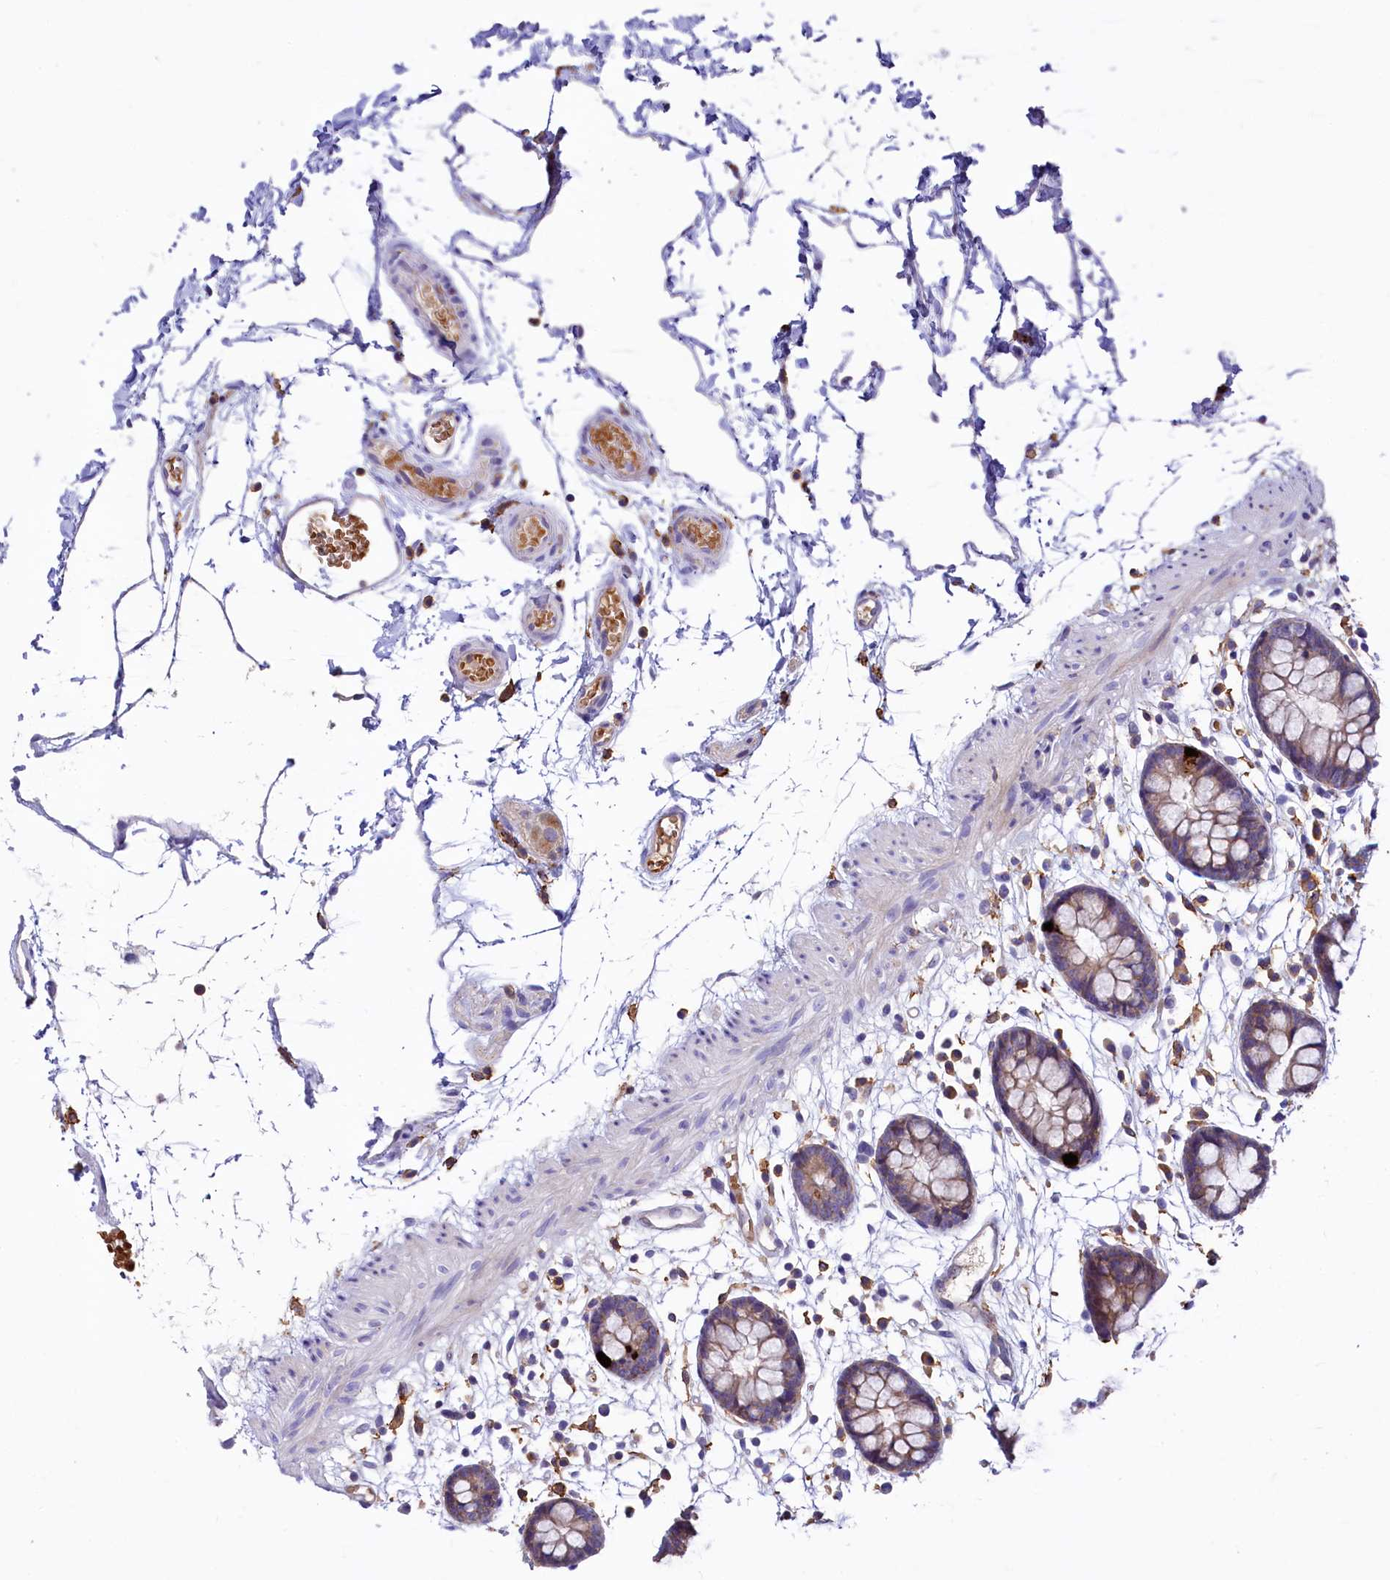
{"staining": {"intensity": "negative", "quantity": "none", "location": "none"}, "tissue": "colon", "cell_type": "Endothelial cells", "image_type": "normal", "snomed": [{"axis": "morphology", "description": "Normal tissue, NOS"}, {"axis": "topography", "description": "Colon"}], "caption": "High power microscopy histopathology image of an IHC histopathology image of normal colon, revealing no significant staining in endothelial cells.", "gene": "HPS6", "patient": {"sex": "male", "age": 56}}